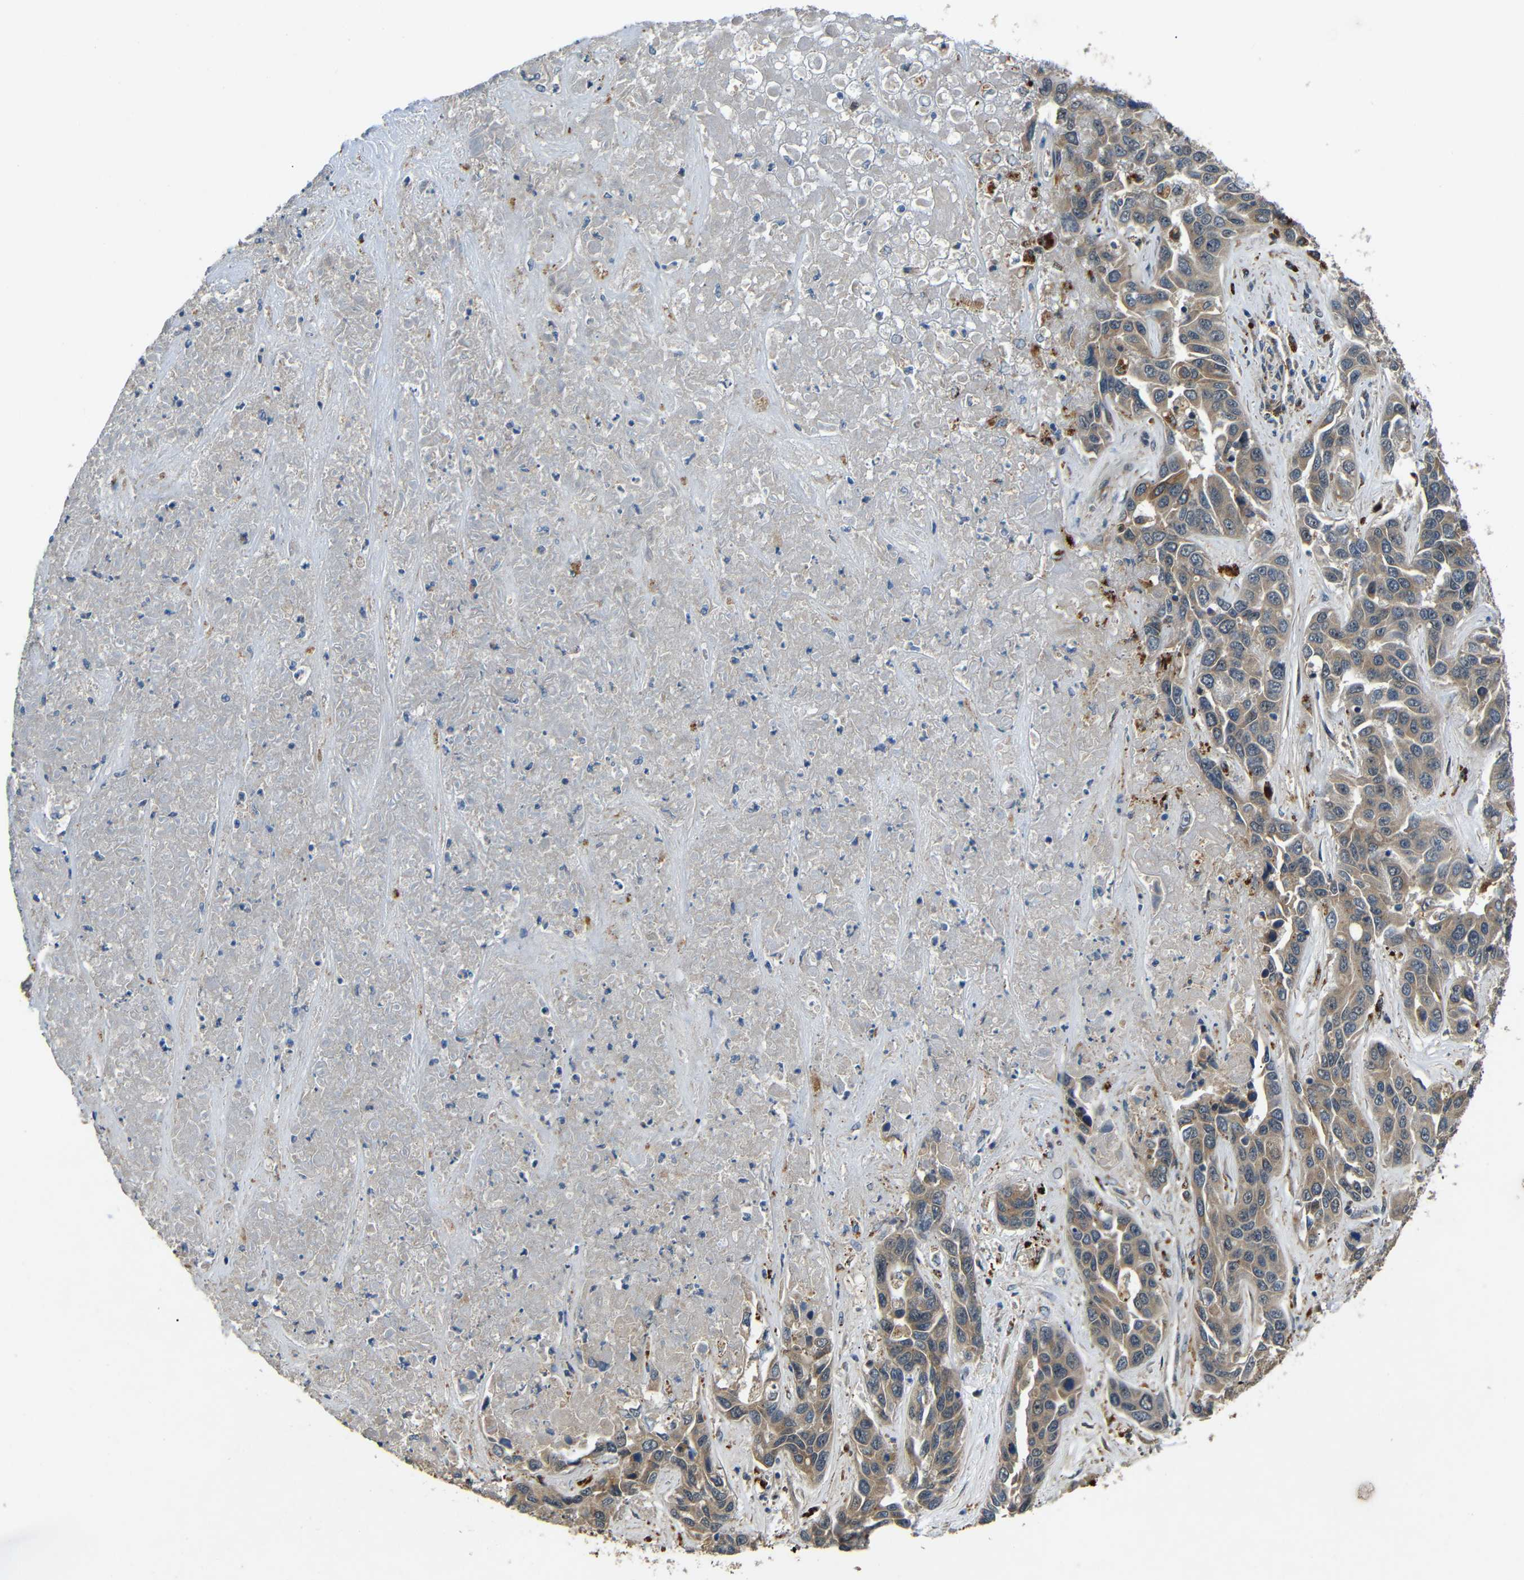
{"staining": {"intensity": "weak", "quantity": ">75%", "location": "cytoplasmic/membranous"}, "tissue": "liver cancer", "cell_type": "Tumor cells", "image_type": "cancer", "snomed": [{"axis": "morphology", "description": "Cholangiocarcinoma"}, {"axis": "topography", "description": "Liver"}], "caption": "Liver cancer (cholangiocarcinoma) was stained to show a protein in brown. There is low levels of weak cytoplasmic/membranous staining in approximately >75% of tumor cells. (DAB (3,3'-diaminobenzidine) = brown stain, brightfield microscopy at high magnification).", "gene": "ATP7A", "patient": {"sex": "female", "age": 52}}